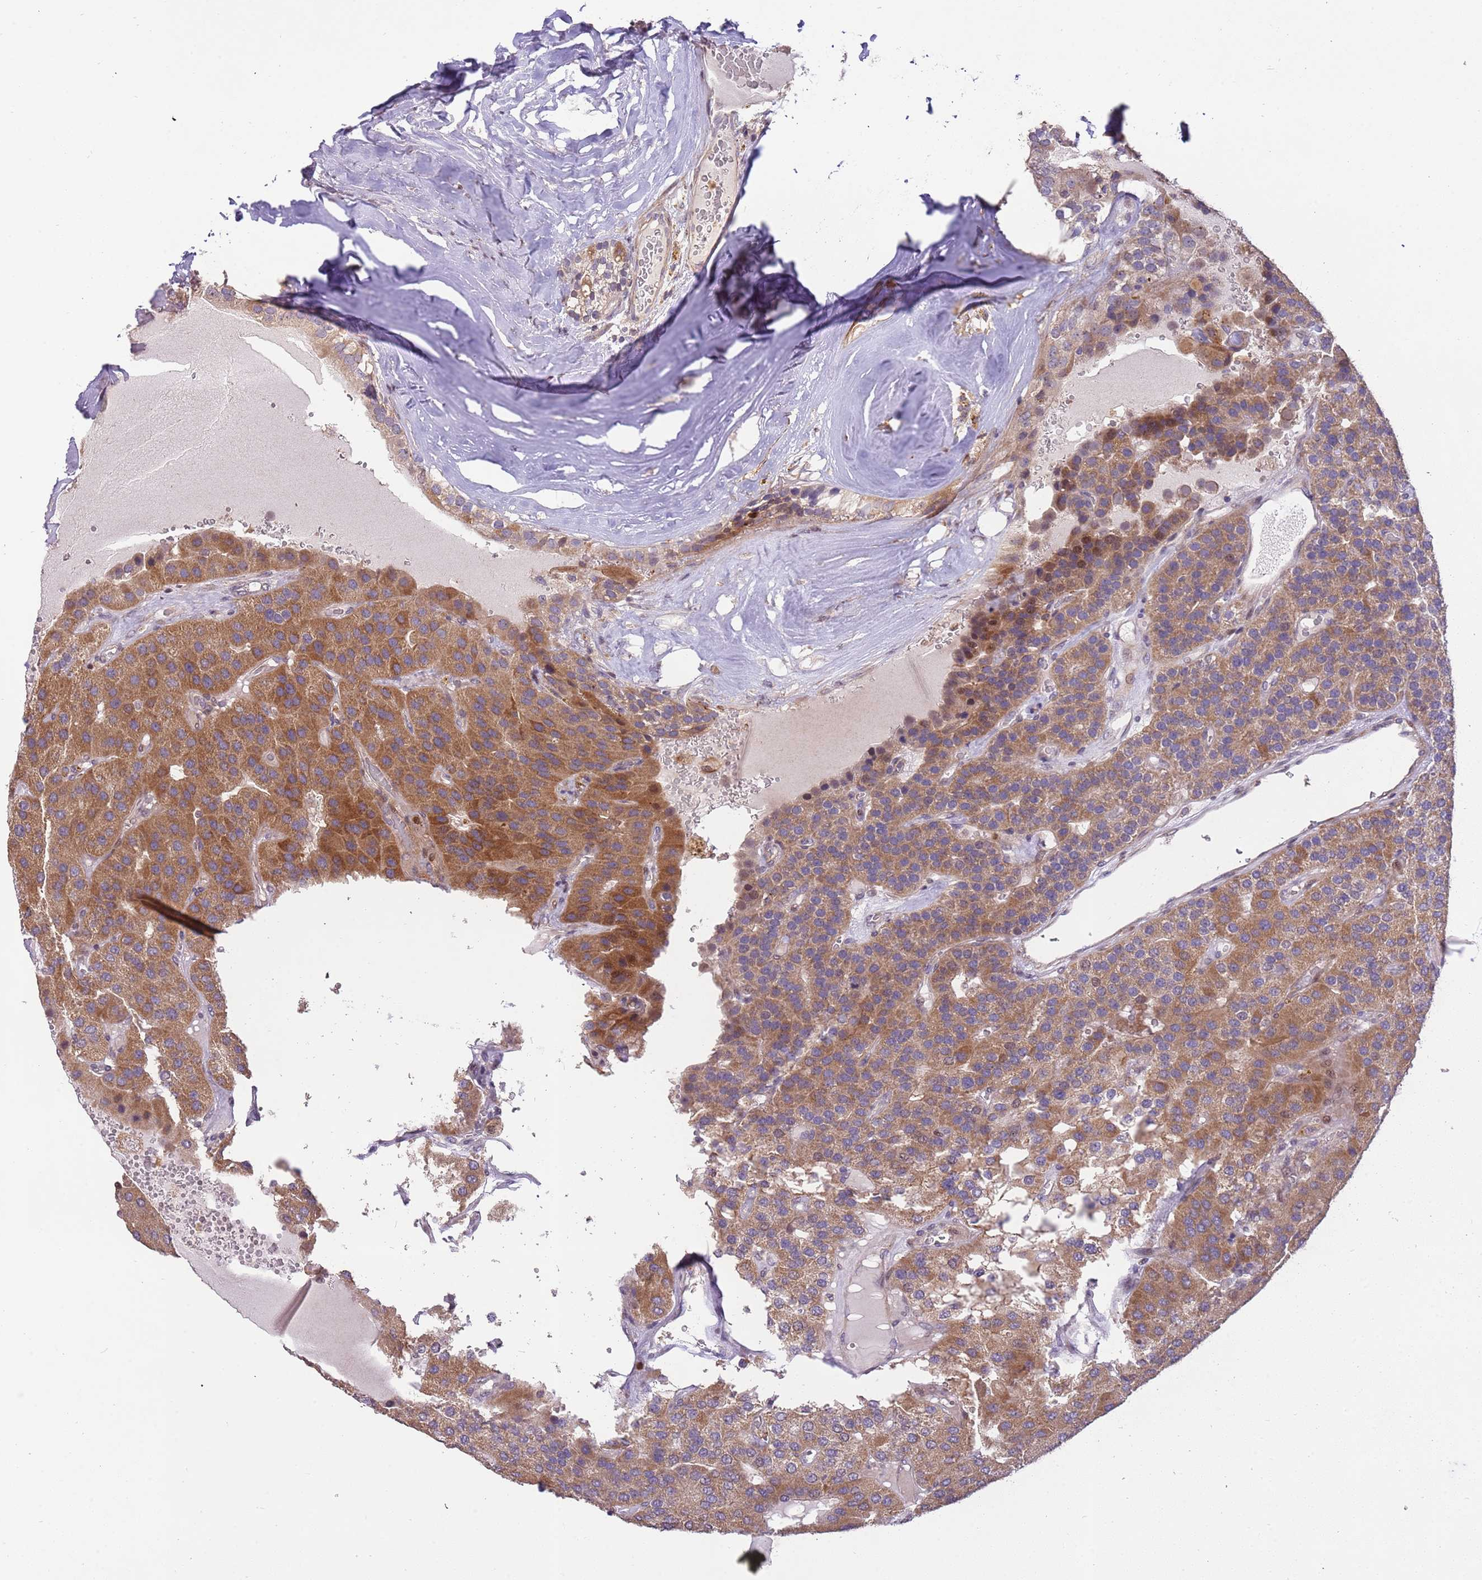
{"staining": {"intensity": "moderate", "quantity": ">75%", "location": "cytoplasmic/membranous"}, "tissue": "parathyroid gland", "cell_type": "Glandular cells", "image_type": "normal", "snomed": [{"axis": "morphology", "description": "Normal tissue, NOS"}, {"axis": "morphology", "description": "Adenoma, NOS"}, {"axis": "topography", "description": "Parathyroid gland"}], "caption": "Brown immunohistochemical staining in unremarkable human parathyroid gland demonstrates moderate cytoplasmic/membranous staining in approximately >75% of glandular cells. Using DAB (brown) and hematoxylin (blue) stains, captured at high magnification using brightfield microscopy.", "gene": "SLC16A4", "patient": {"sex": "female", "age": 86}}